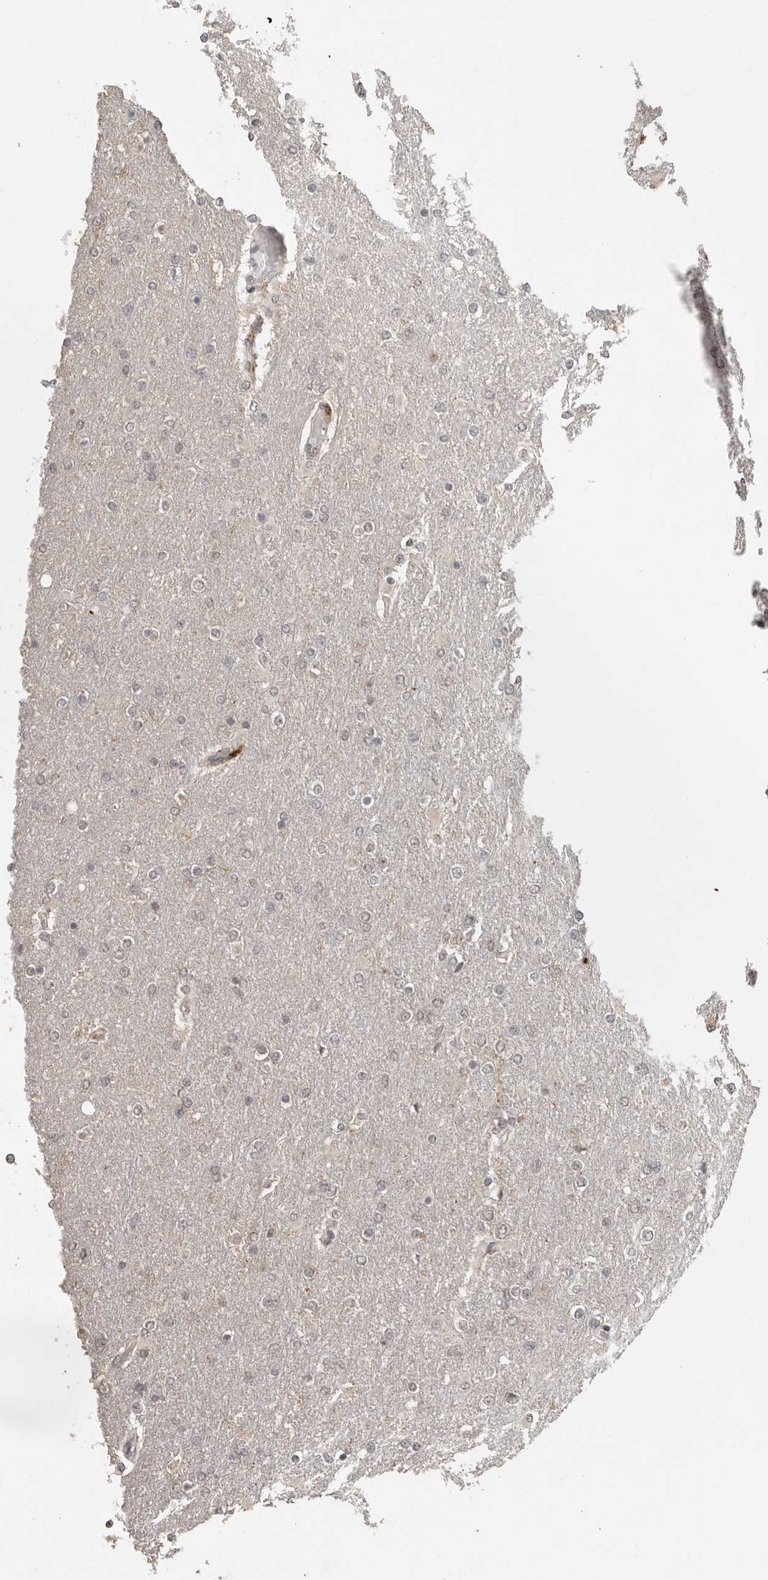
{"staining": {"intensity": "negative", "quantity": "none", "location": "none"}, "tissue": "glioma", "cell_type": "Tumor cells", "image_type": "cancer", "snomed": [{"axis": "morphology", "description": "Glioma, malignant, High grade"}, {"axis": "topography", "description": "Cerebral cortex"}], "caption": "The photomicrograph shows no staining of tumor cells in malignant glioma (high-grade).", "gene": "CTF1", "patient": {"sex": "female", "age": 36}}